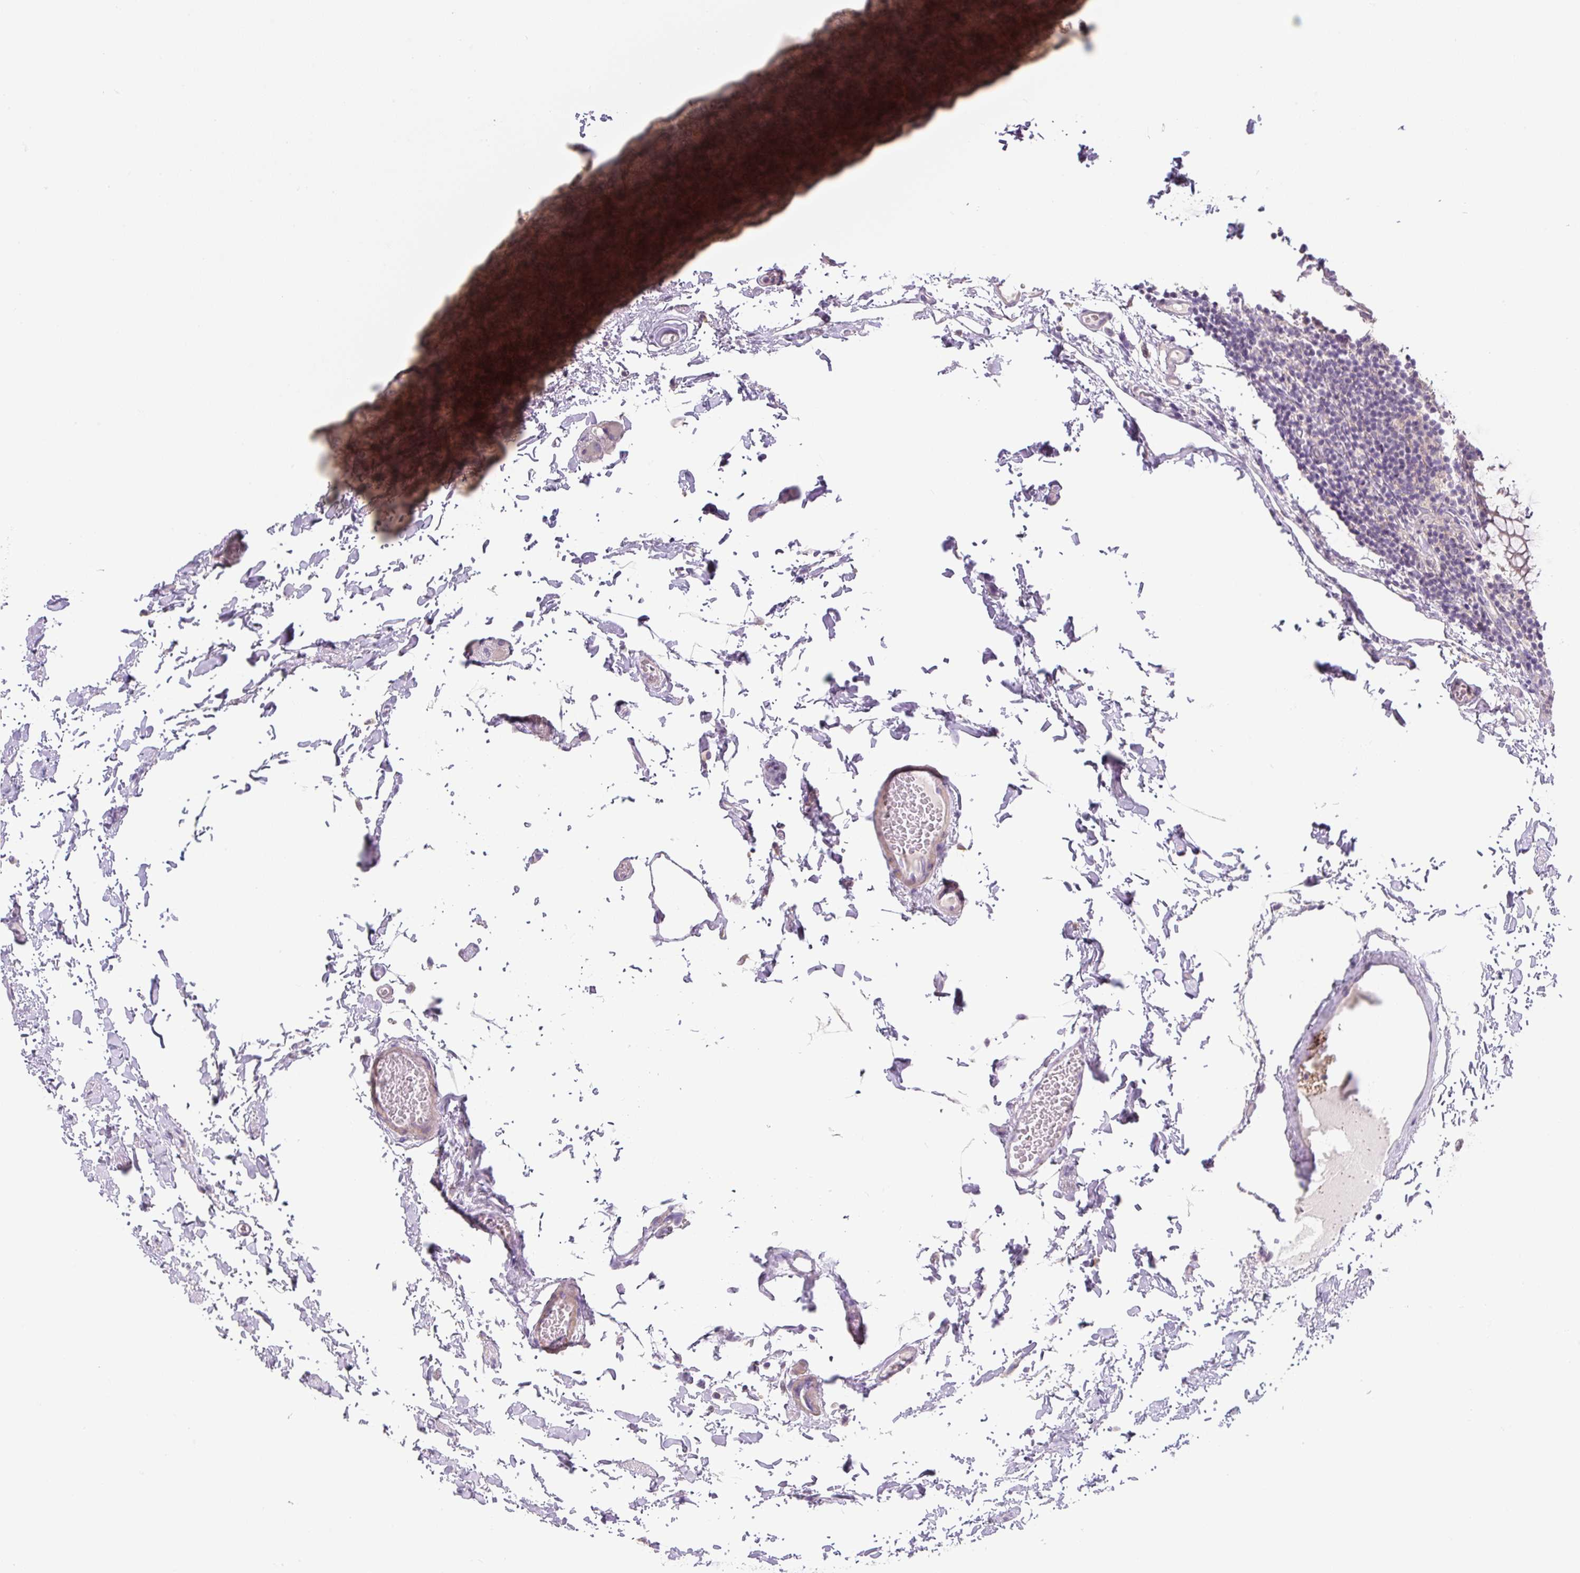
{"staining": {"intensity": "negative", "quantity": "none", "location": "none"}, "tissue": "colon", "cell_type": "Endothelial cells", "image_type": "normal", "snomed": [{"axis": "morphology", "description": "Normal tissue, NOS"}, {"axis": "topography", "description": "Colon"}, {"axis": "topography", "description": "Peripheral nerve tissue"}], "caption": "There is no significant positivity in endothelial cells of colon. (Stains: DAB (3,3'-diaminobenzidine) IHC with hematoxylin counter stain, Microscopy: brightfield microscopy at high magnification).", "gene": "UBL3", "patient": {"sex": "male", "age": 84}}